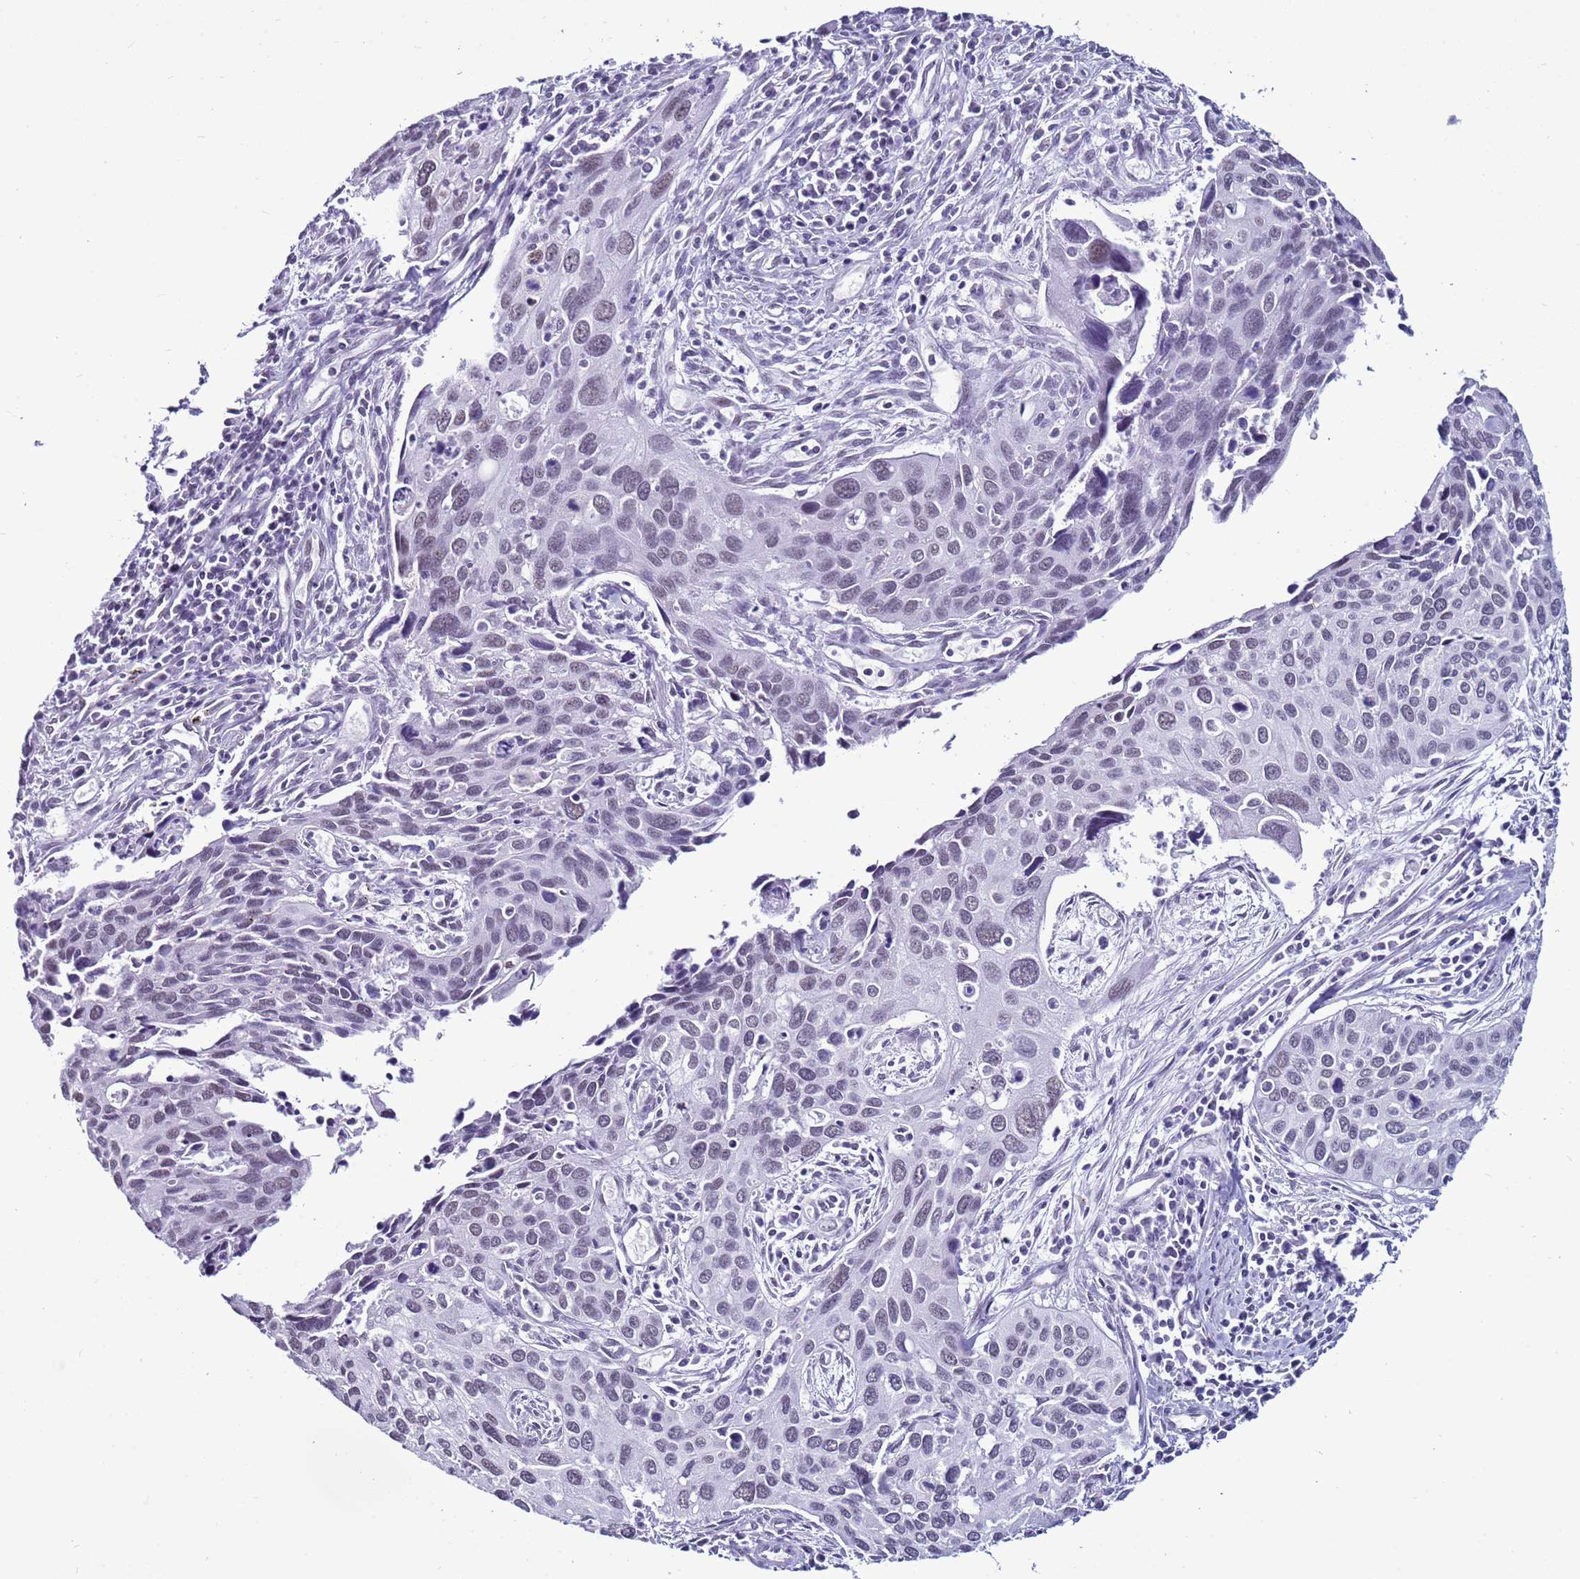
{"staining": {"intensity": "negative", "quantity": "none", "location": "none"}, "tissue": "cervical cancer", "cell_type": "Tumor cells", "image_type": "cancer", "snomed": [{"axis": "morphology", "description": "Squamous cell carcinoma, NOS"}, {"axis": "topography", "description": "Cervix"}], "caption": "Cervical cancer was stained to show a protein in brown. There is no significant positivity in tumor cells. (DAB (3,3'-diaminobenzidine) immunohistochemistry, high magnification).", "gene": "DHX15", "patient": {"sex": "female", "age": 55}}